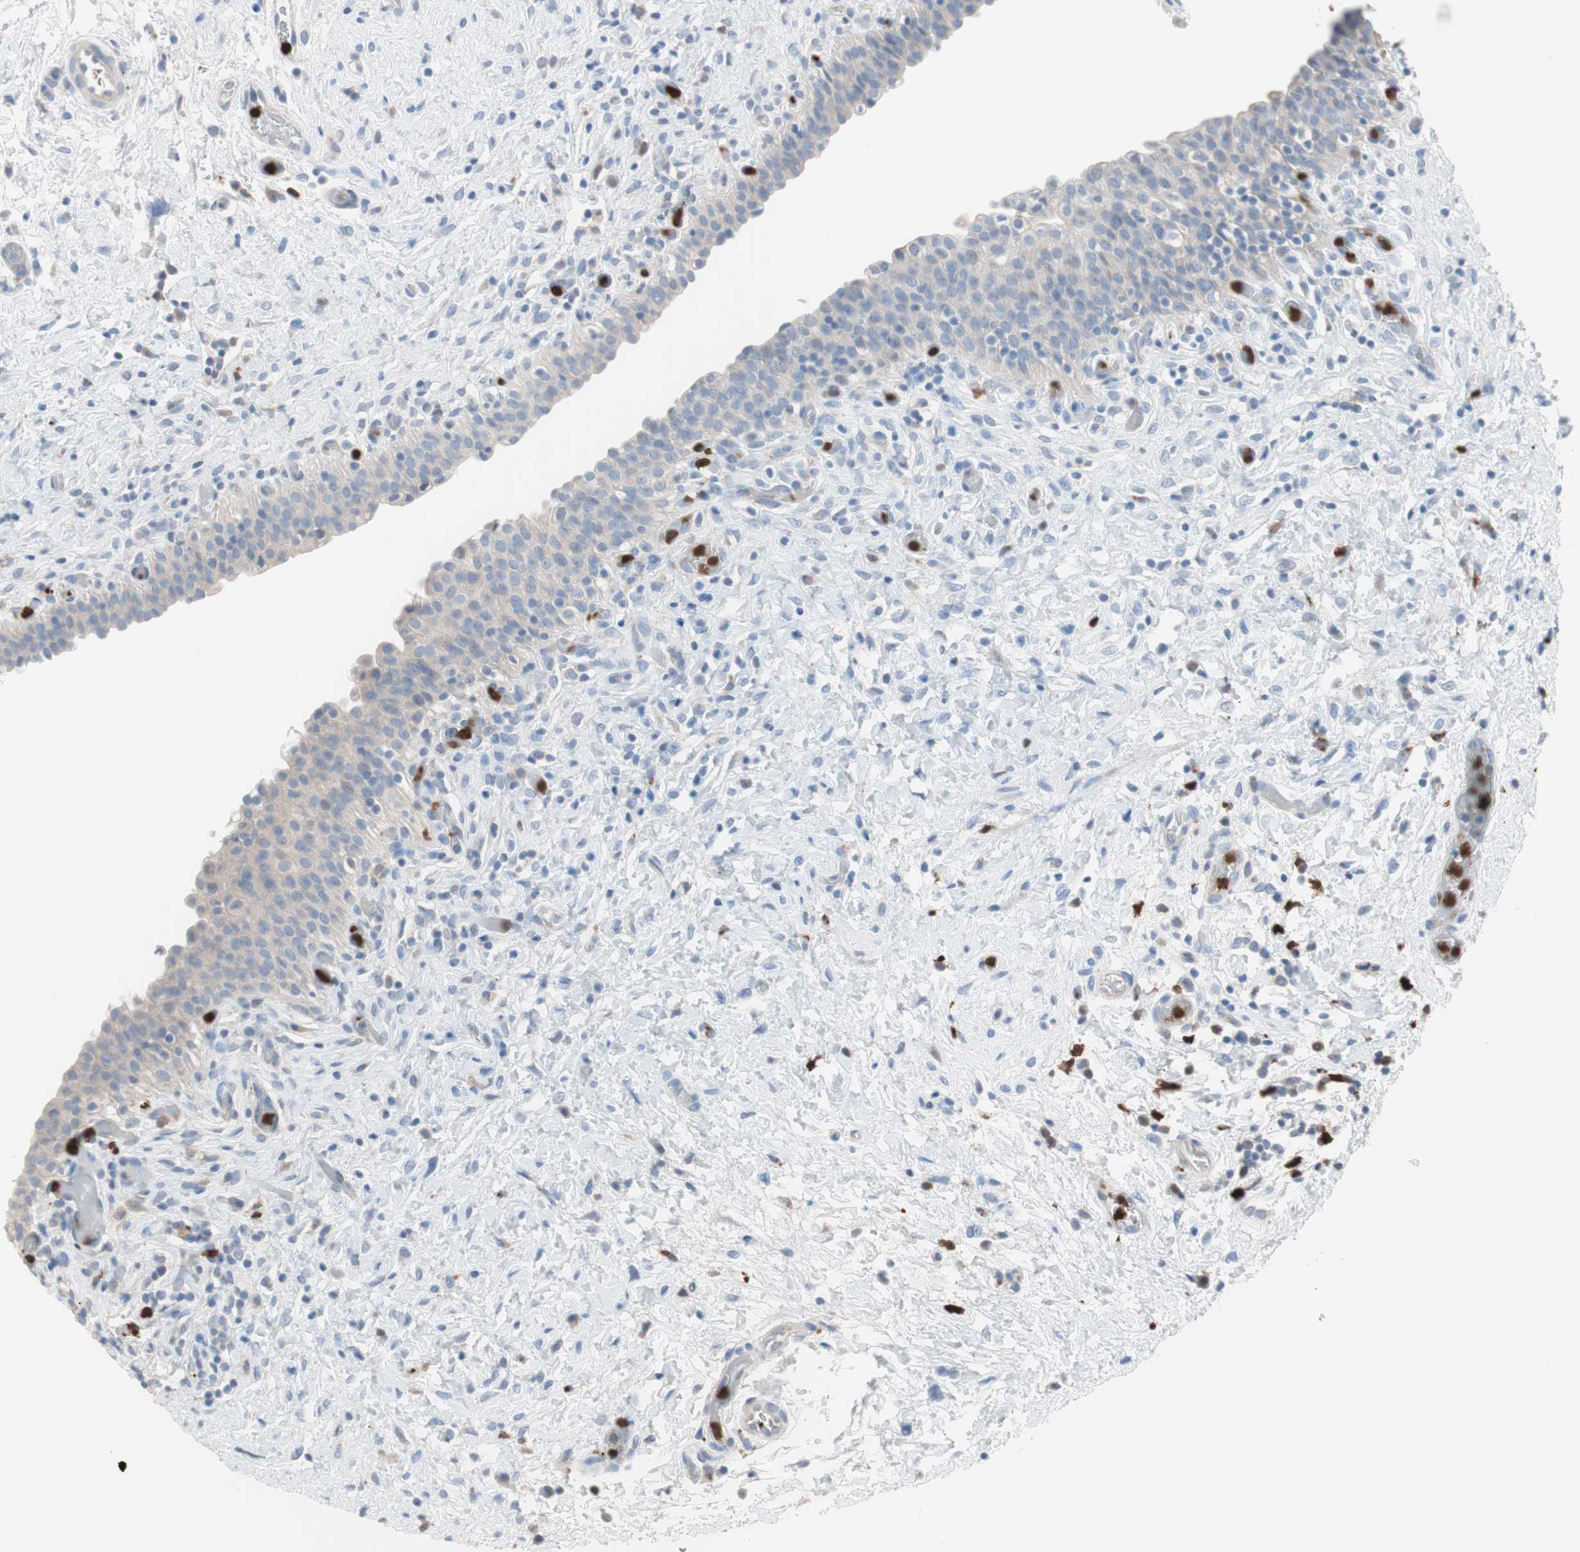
{"staining": {"intensity": "weak", "quantity": "25%-75%", "location": "cytoplasmic/membranous"}, "tissue": "urinary bladder", "cell_type": "Urothelial cells", "image_type": "normal", "snomed": [{"axis": "morphology", "description": "Normal tissue, NOS"}, {"axis": "topography", "description": "Urinary bladder"}], "caption": "An IHC micrograph of unremarkable tissue is shown. Protein staining in brown highlights weak cytoplasmic/membranous positivity in urinary bladder within urothelial cells.", "gene": "CLEC4D", "patient": {"sex": "male", "age": 51}}